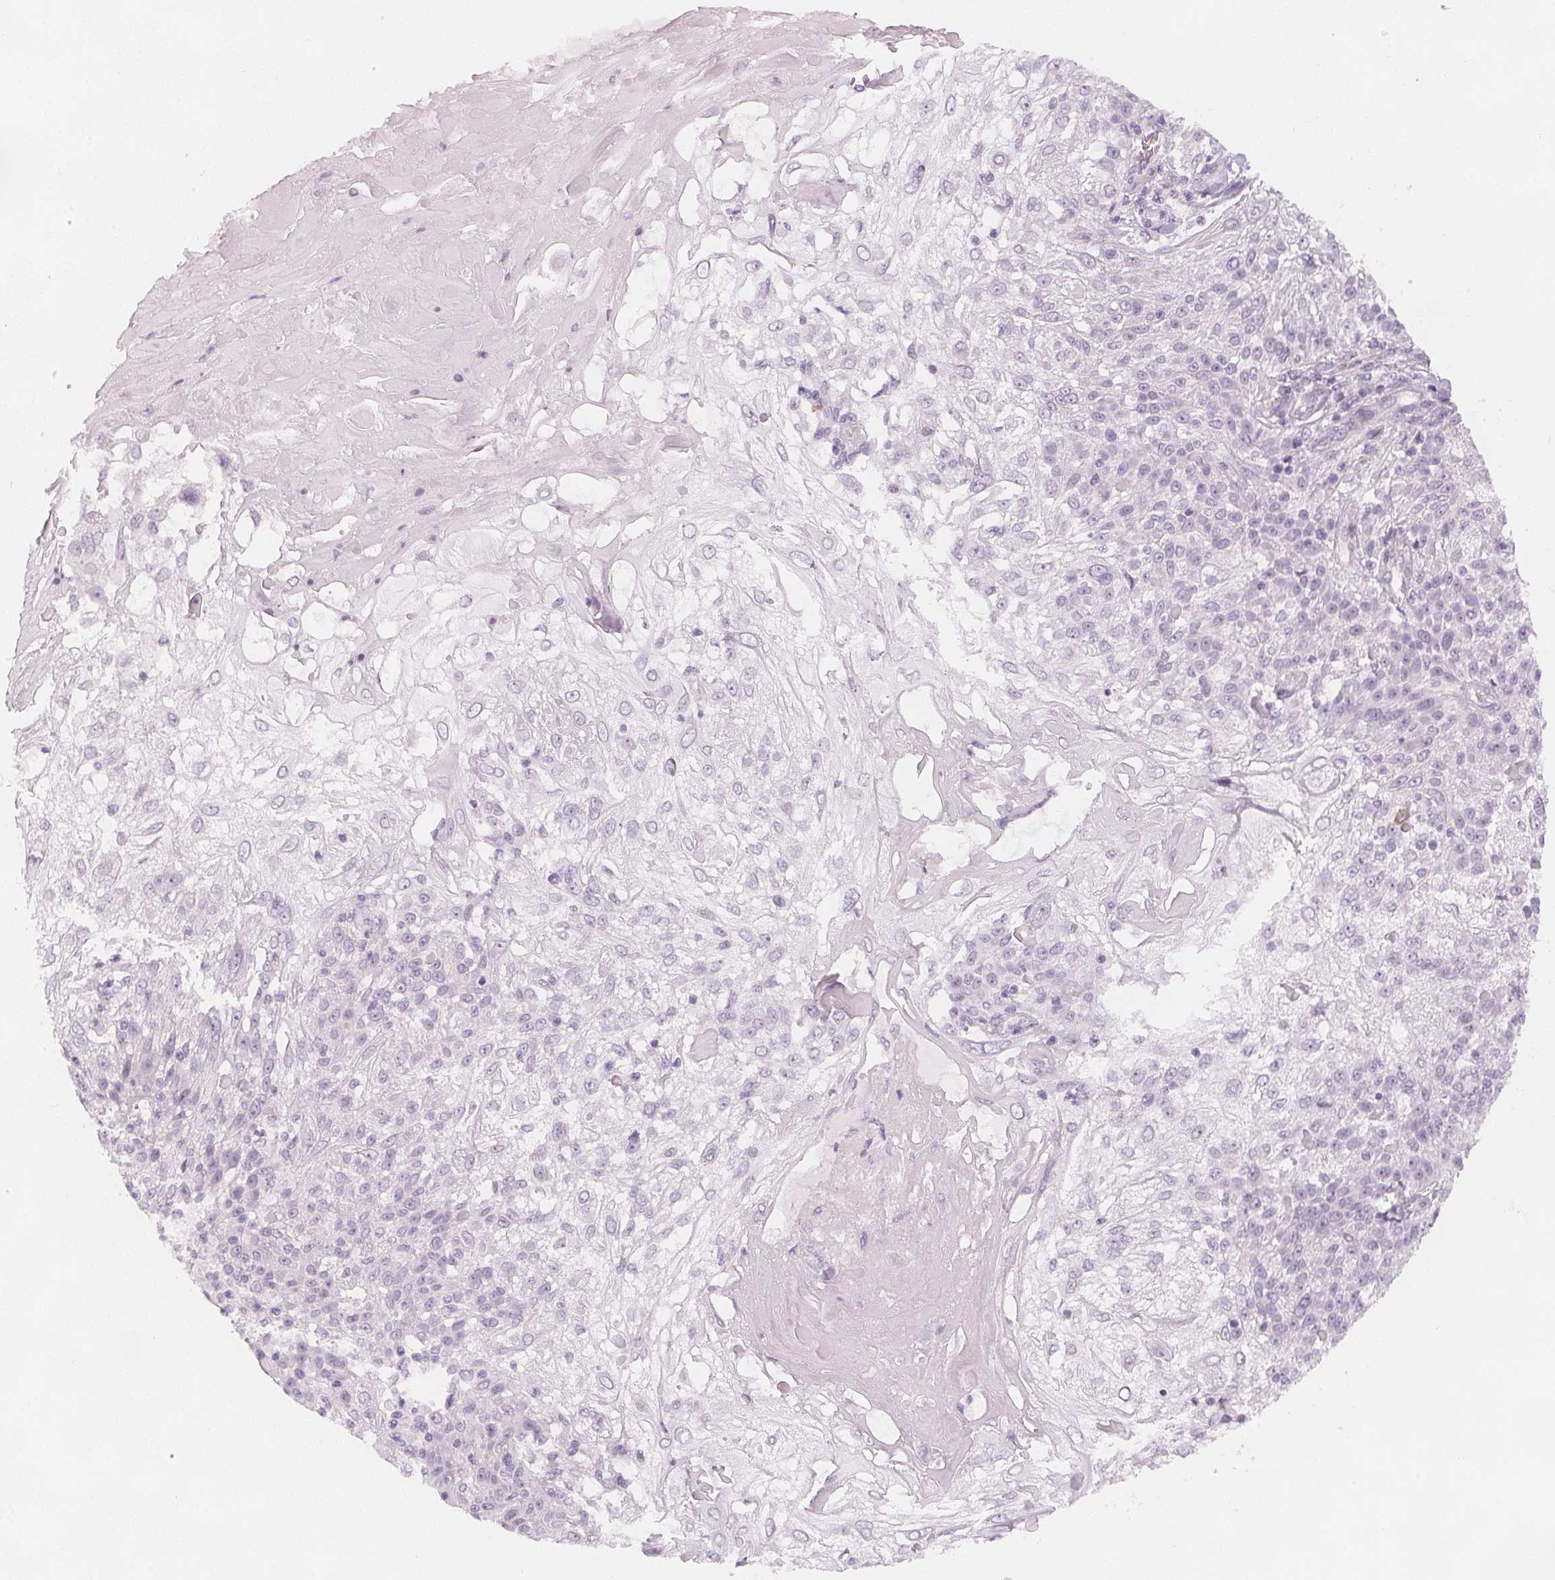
{"staining": {"intensity": "negative", "quantity": "none", "location": "none"}, "tissue": "skin cancer", "cell_type": "Tumor cells", "image_type": "cancer", "snomed": [{"axis": "morphology", "description": "Normal tissue, NOS"}, {"axis": "morphology", "description": "Squamous cell carcinoma, NOS"}, {"axis": "topography", "description": "Skin"}], "caption": "The immunohistochemistry image has no significant expression in tumor cells of skin cancer tissue.", "gene": "MAP1A", "patient": {"sex": "female", "age": 83}}